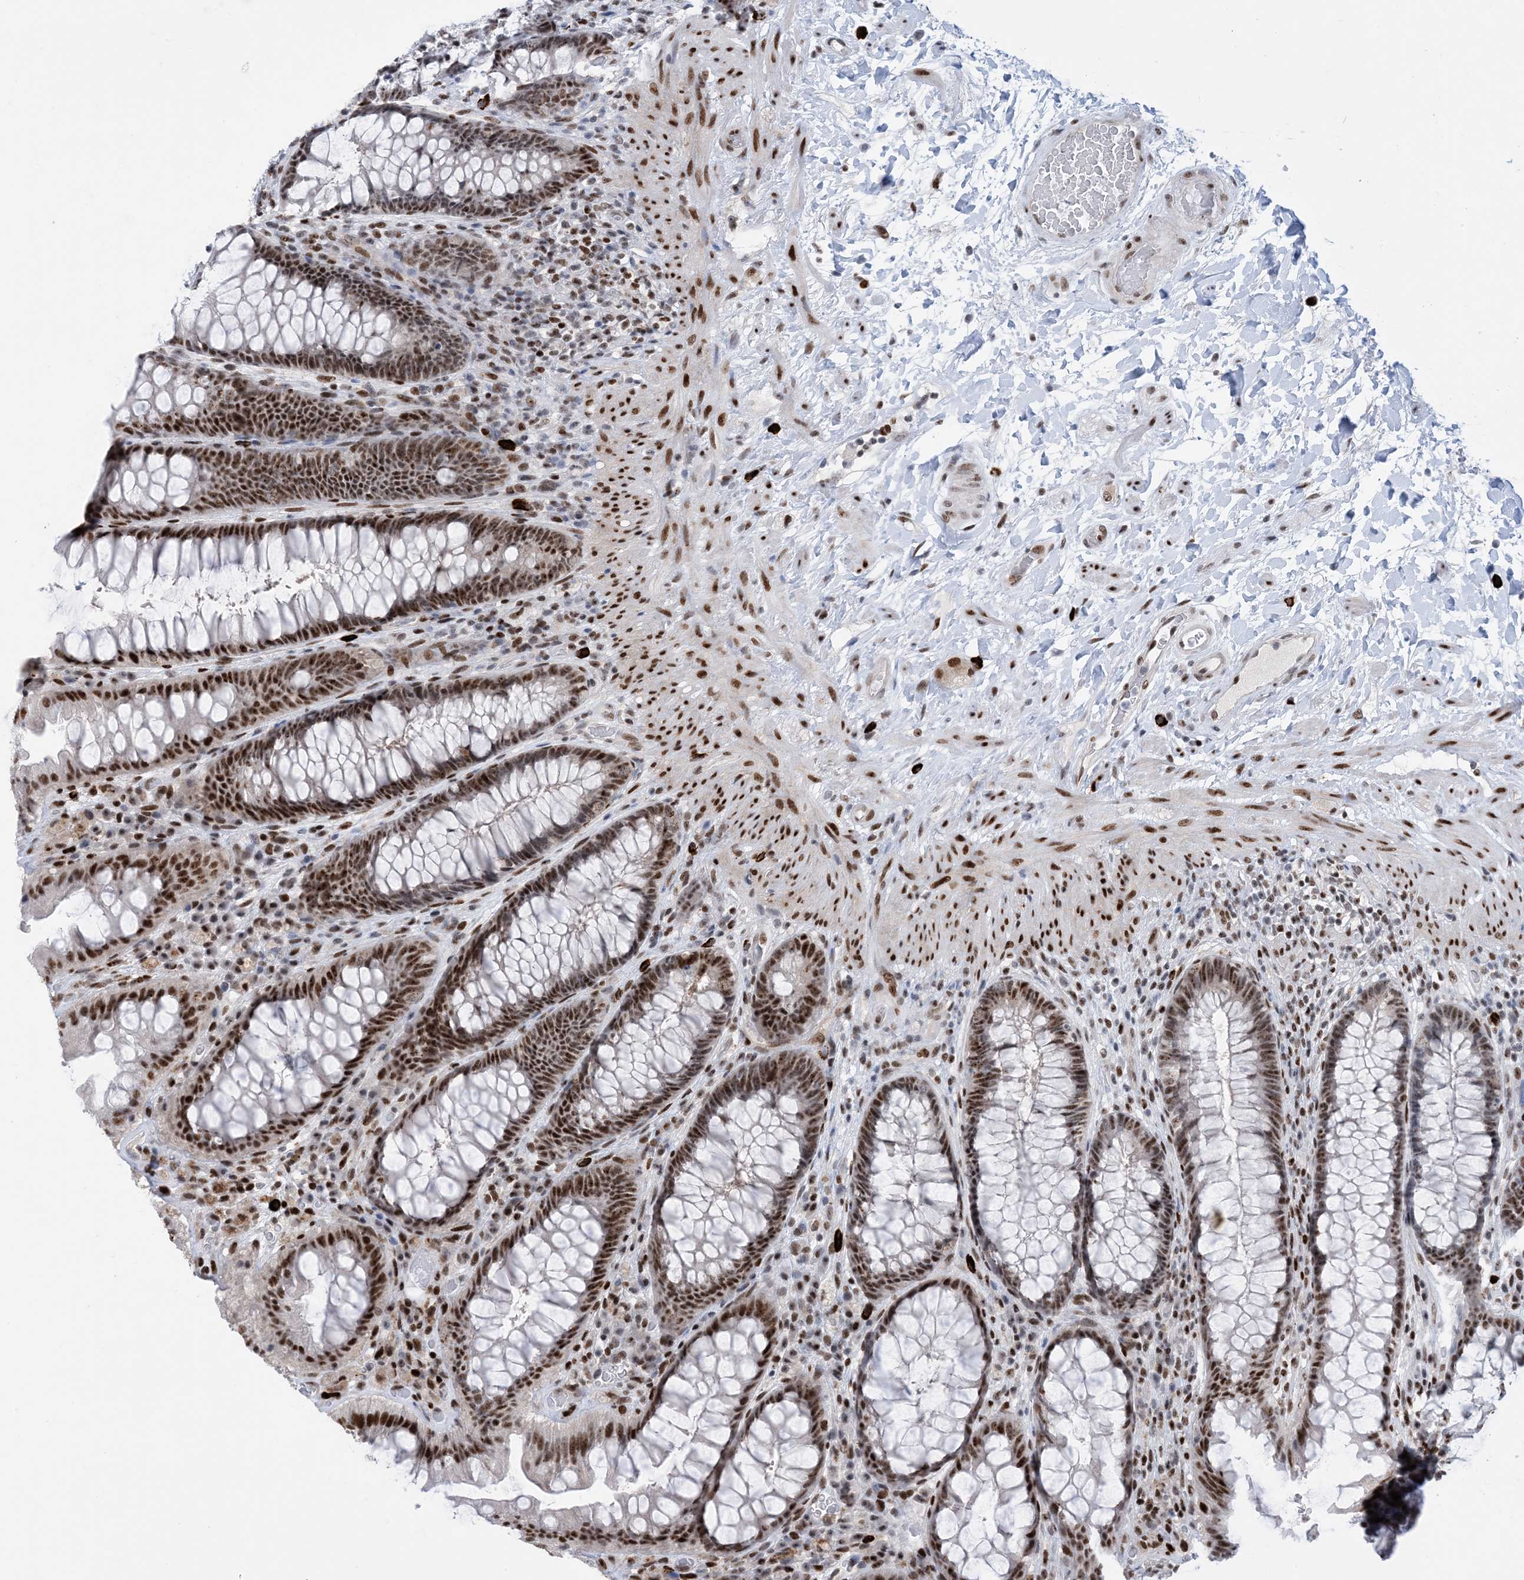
{"staining": {"intensity": "strong", "quantity": ">75%", "location": "nuclear"}, "tissue": "rectum", "cell_type": "Glandular cells", "image_type": "normal", "snomed": [{"axis": "morphology", "description": "Normal tissue, NOS"}, {"axis": "topography", "description": "Rectum"}], "caption": "This is a histology image of immunohistochemistry (IHC) staining of normal rectum, which shows strong expression in the nuclear of glandular cells.", "gene": "TSPYL1", "patient": {"sex": "female", "age": 46}}